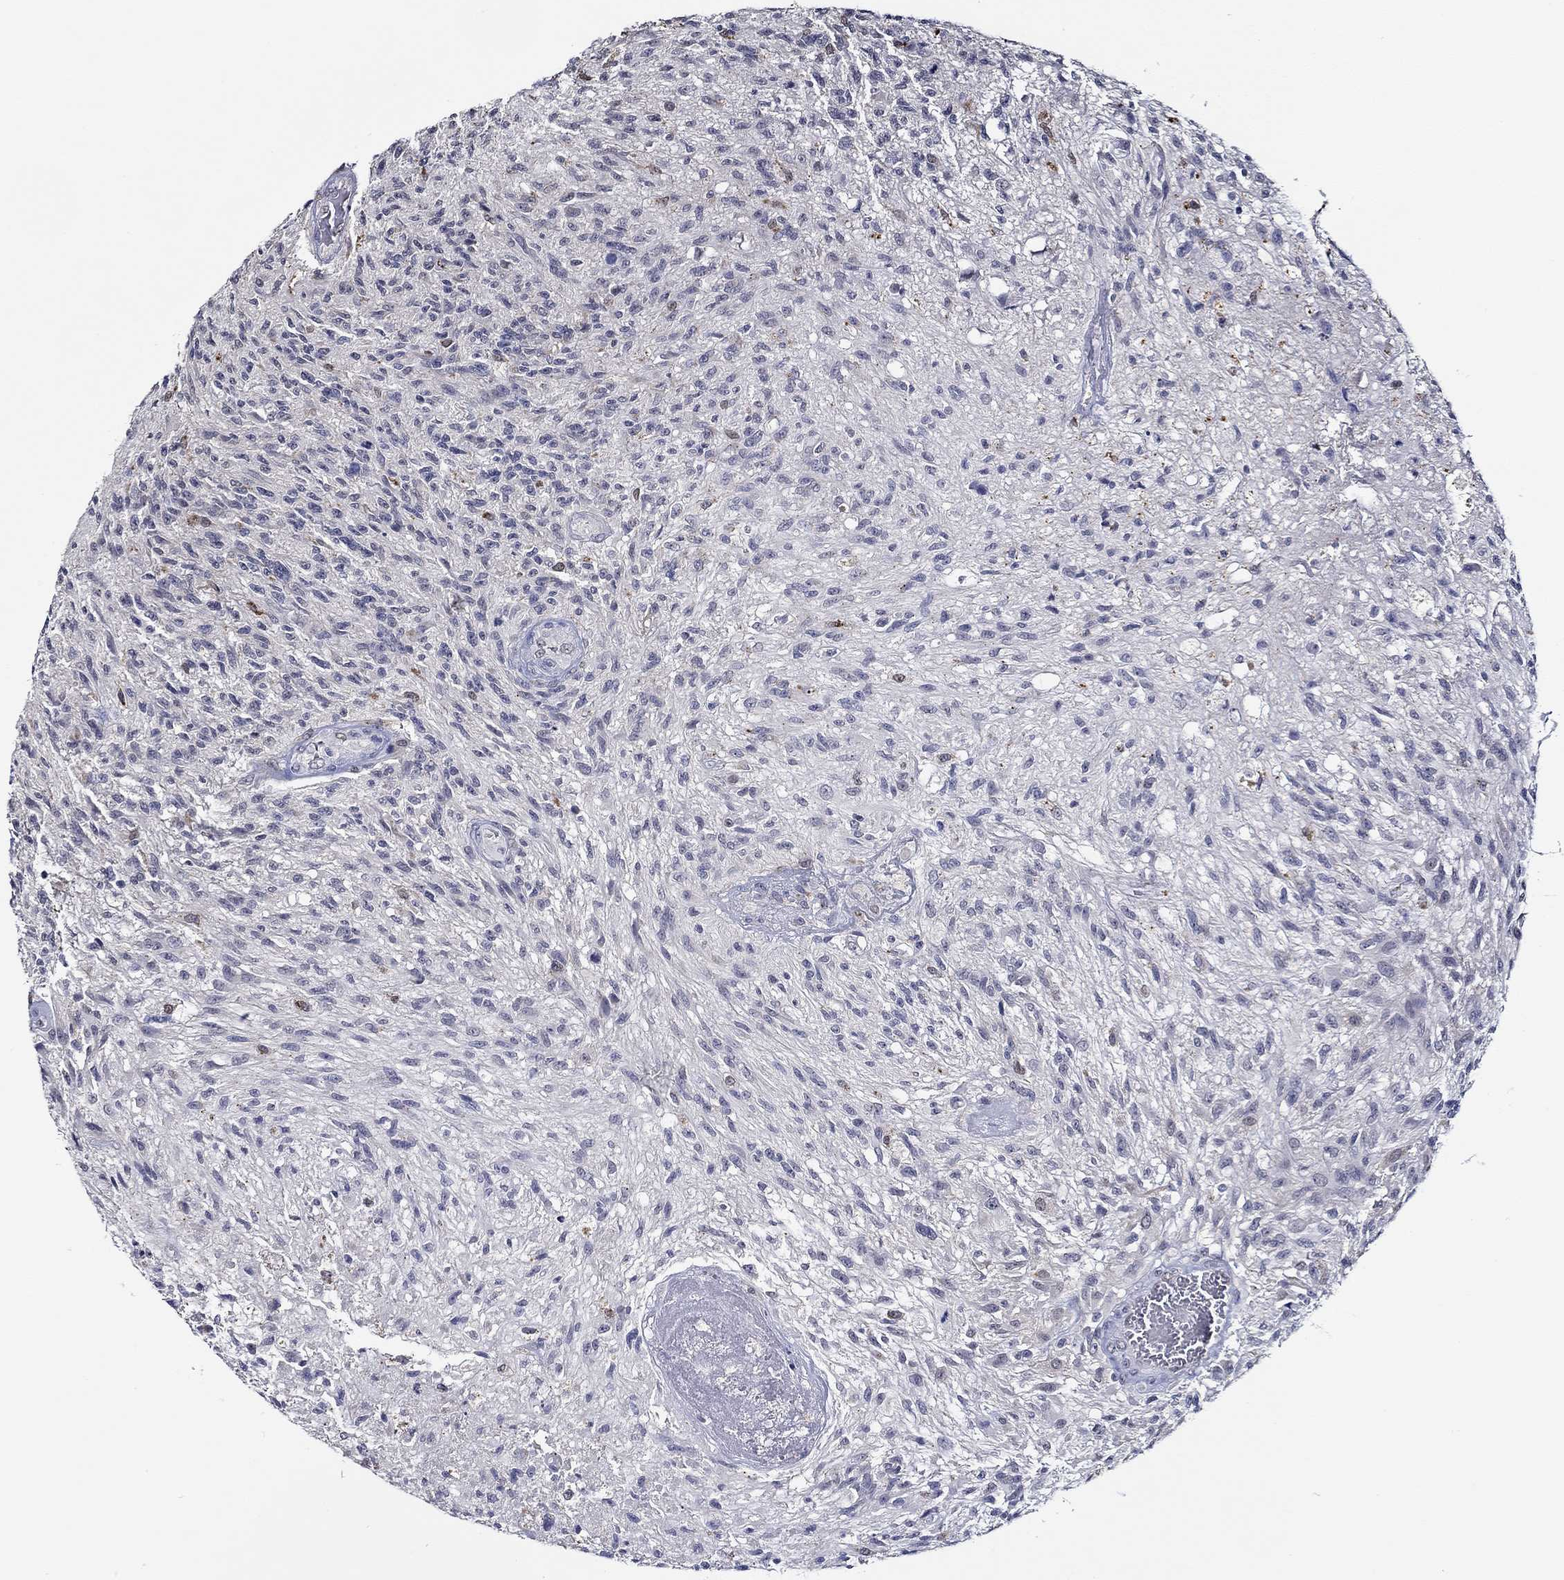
{"staining": {"intensity": "negative", "quantity": "none", "location": "none"}, "tissue": "glioma", "cell_type": "Tumor cells", "image_type": "cancer", "snomed": [{"axis": "morphology", "description": "Glioma, malignant, High grade"}, {"axis": "topography", "description": "Brain"}], "caption": "High power microscopy micrograph of an IHC micrograph of glioma, revealing no significant staining in tumor cells.", "gene": "GATA2", "patient": {"sex": "male", "age": 56}}